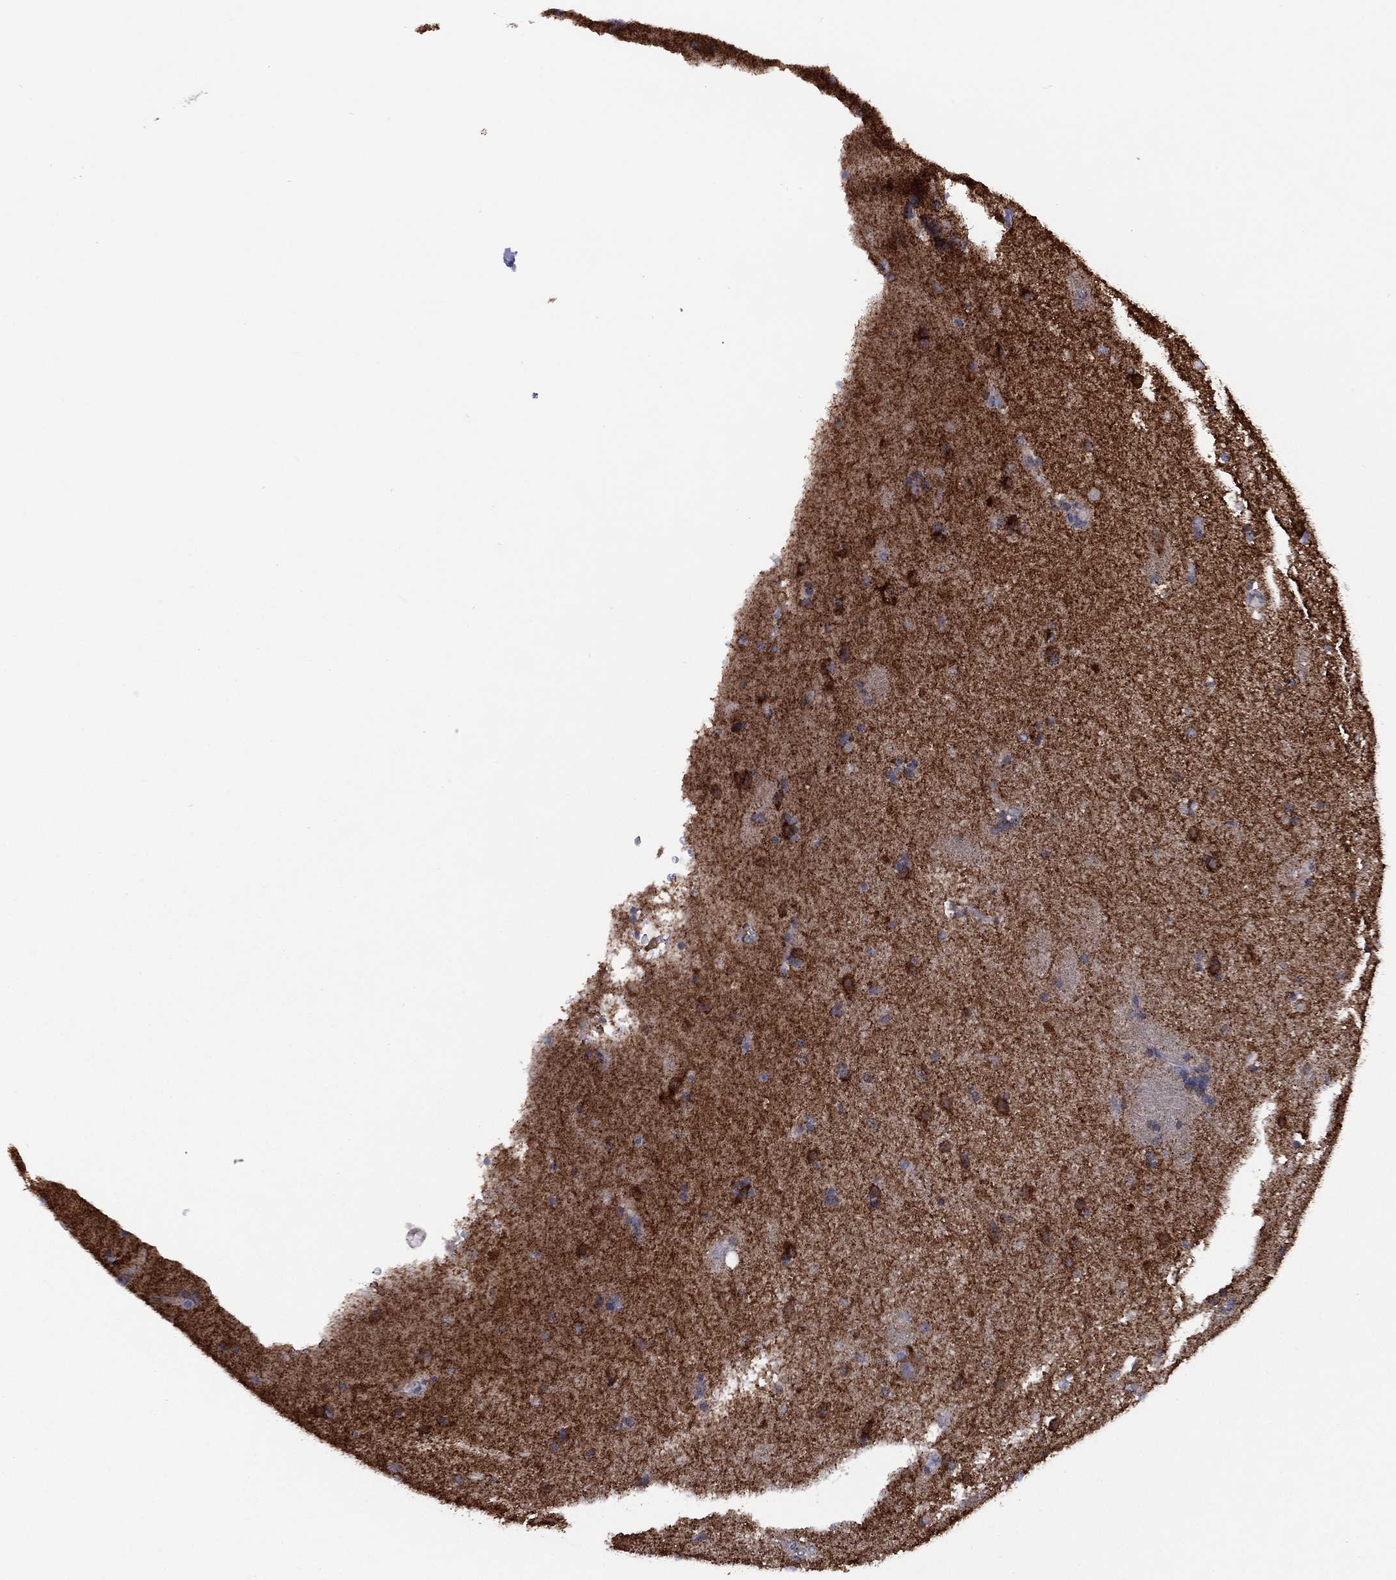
{"staining": {"intensity": "negative", "quantity": "none", "location": "none"}, "tissue": "caudate", "cell_type": "Glial cells", "image_type": "normal", "snomed": [{"axis": "morphology", "description": "Normal tissue, NOS"}, {"axis": "topography", "description": "Lateral ventricle wall"}], "caption": "This image is of unremarkable caudate stained with immunohistochemistry (IHC) to label a protein in brown with the nuclei are counter-stained blue. There is no positivity in glial cells.", "gene": "PPP2R5A", "patient": {"sex": "male", "age": 51}}